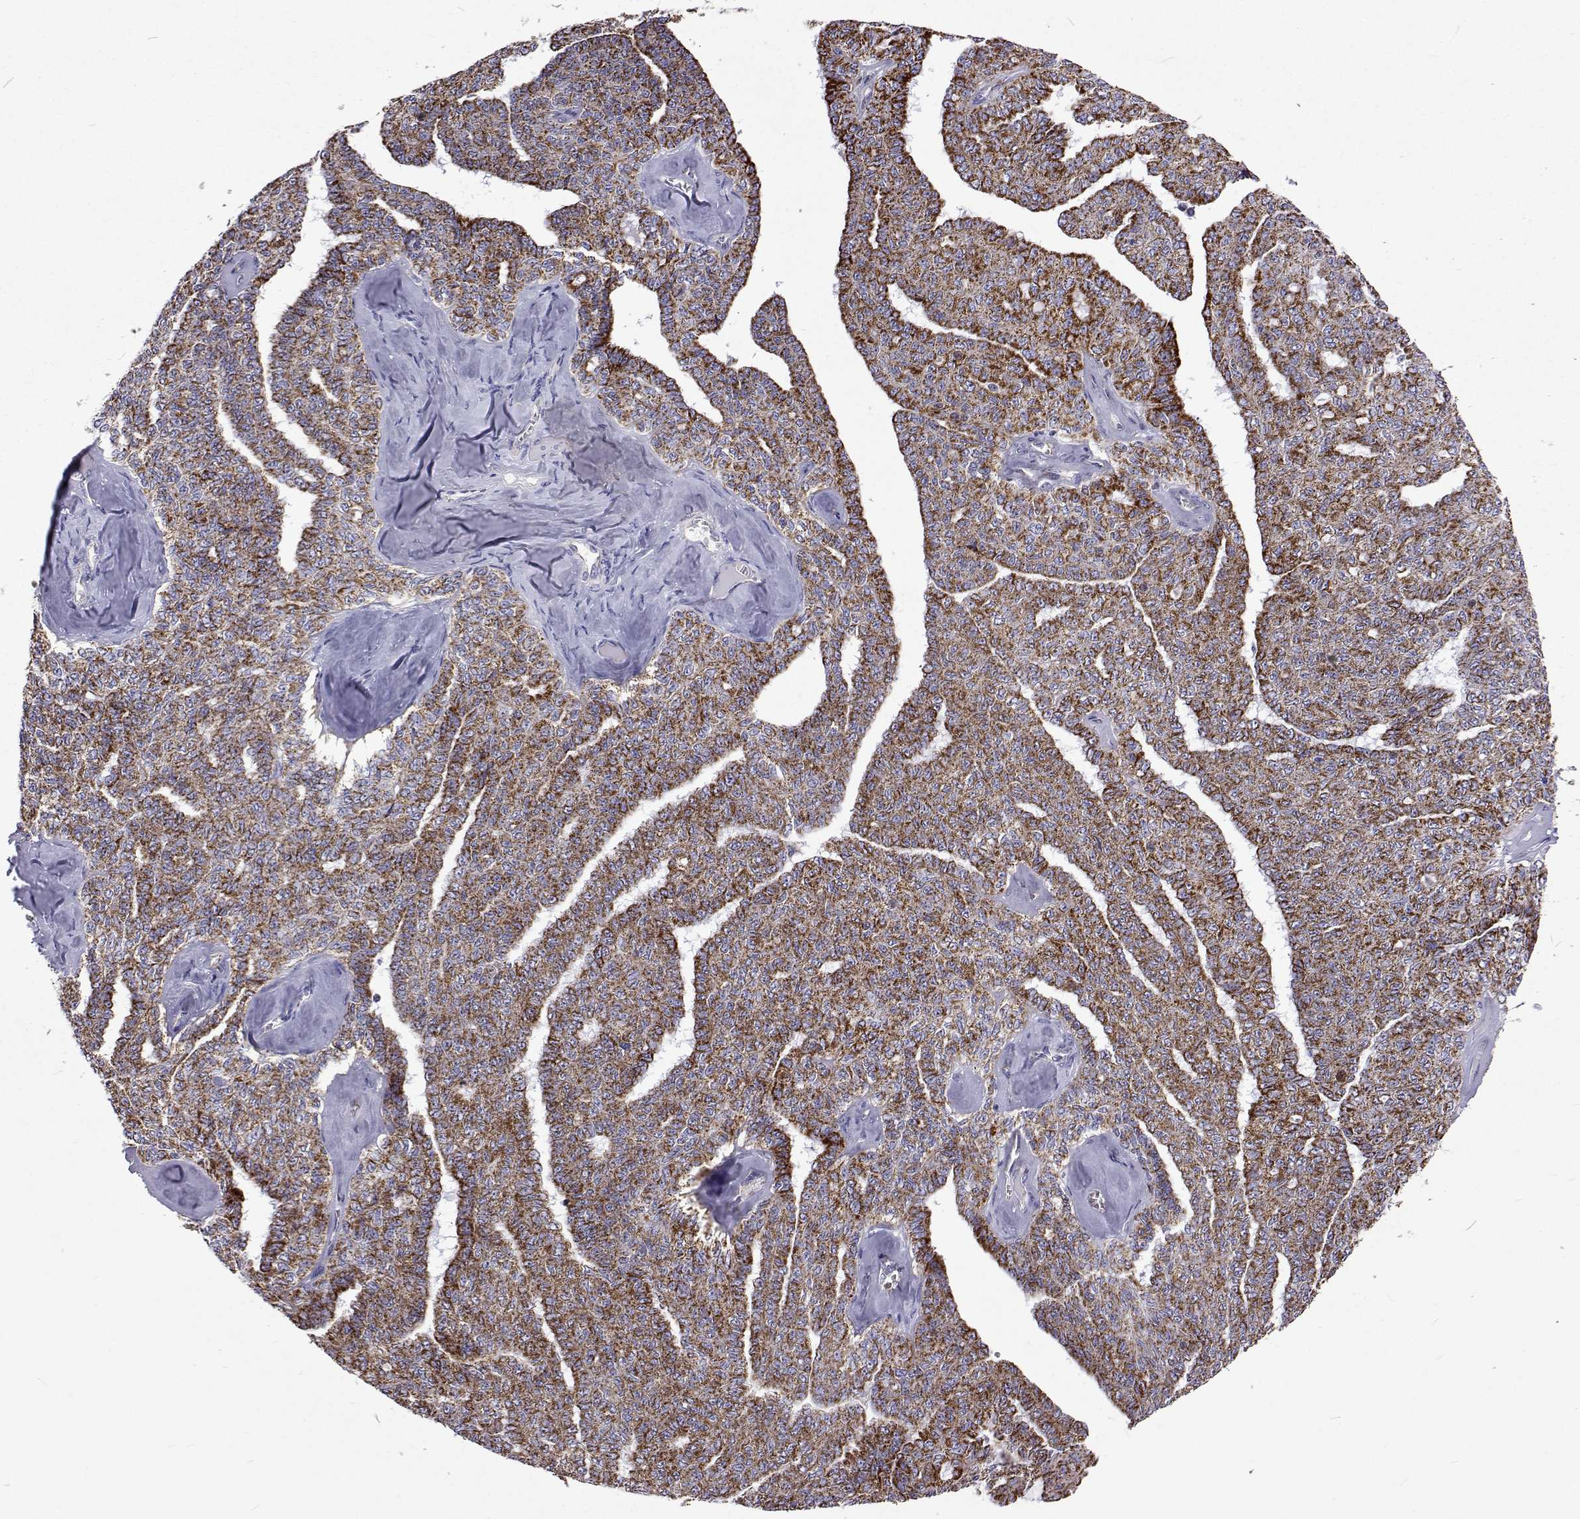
{"staining": {"intensity": "strong", "quantity": ">75%", "location": "cytoplasmic/membranous"}, "tissue": "ovarian cancer", "cell_type": "Tumor cells", "image_type": "cancer", "snomed": [{"axis": "morphology", "description": "Cystadenocarcinoma, serous, NOS"}, {"axis": "topography", "description": "Ovary"}], "caption": "An immunohistochemistry histopathology image of neoplastic tissue is shown. Protein staining in brown labels strong cytoplasmic/membranous positivity in ovarian serous cystadenocarcinoma within tumor cells.", "gene": "MCCC2", "patient": {"sex": "female", "age": 71}}